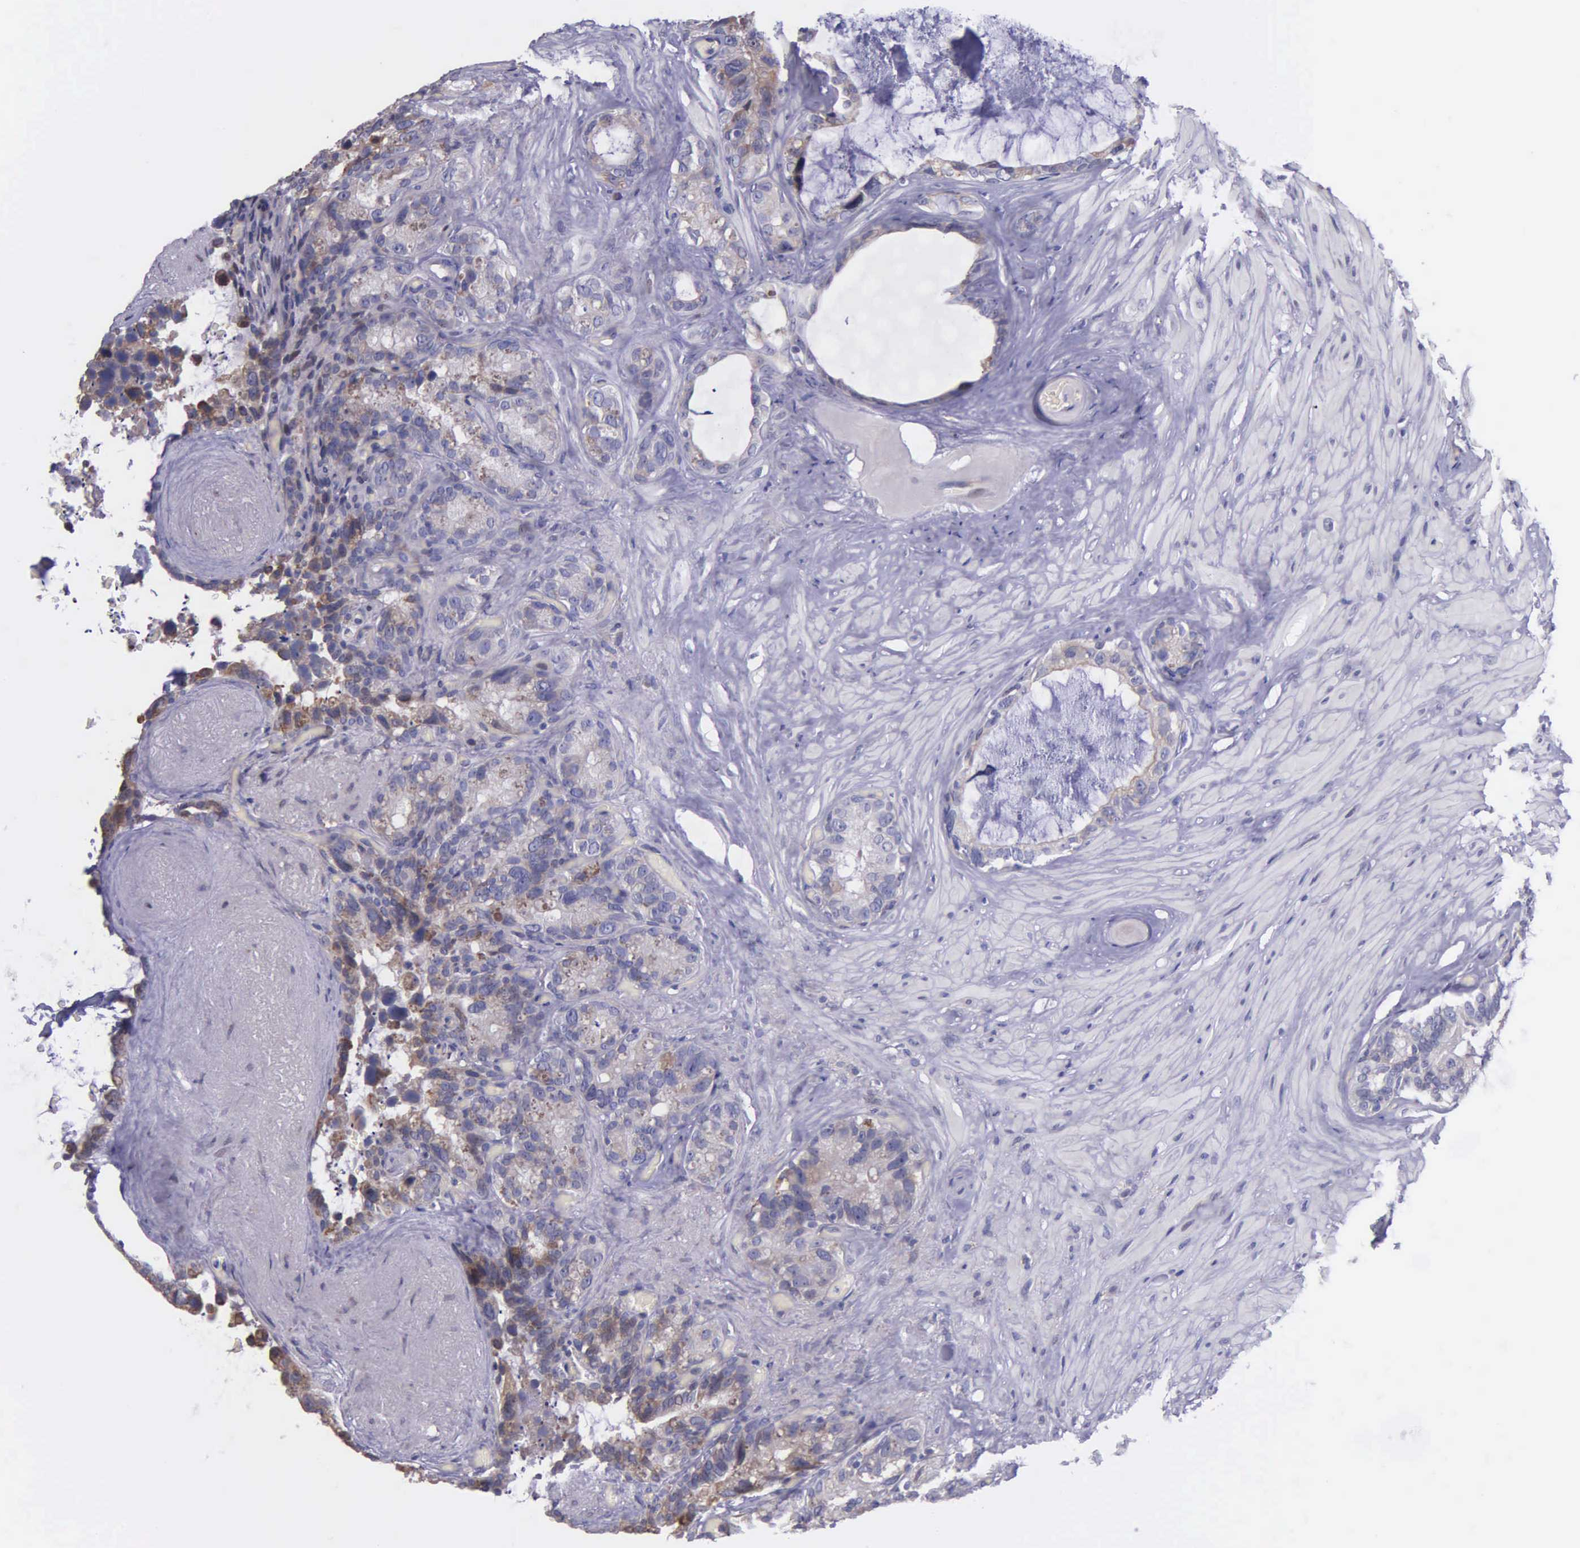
{"staining": {"intensity": "moderate", "quantity": "25%-75%", "location": "cytoplasmic/membranous"}, "tissue": "seminal vesicle", "cell_type": "Glandular cells", "image_type": "normal", "snomed": [{"axis": "morphology", "description": "Normal tissue, NOS"}, {"axis": "topography", "description": "Seminal veicle"}], "caption": "Immunohistochemical staining of unremarkable seminal vesicle reveals moderate cytoplasmic/membranous protein staining in approximately 25%-75% of glandular cells.", "gene": "ZC3H12B", "patient": {"sex": "male", "age": 63}}